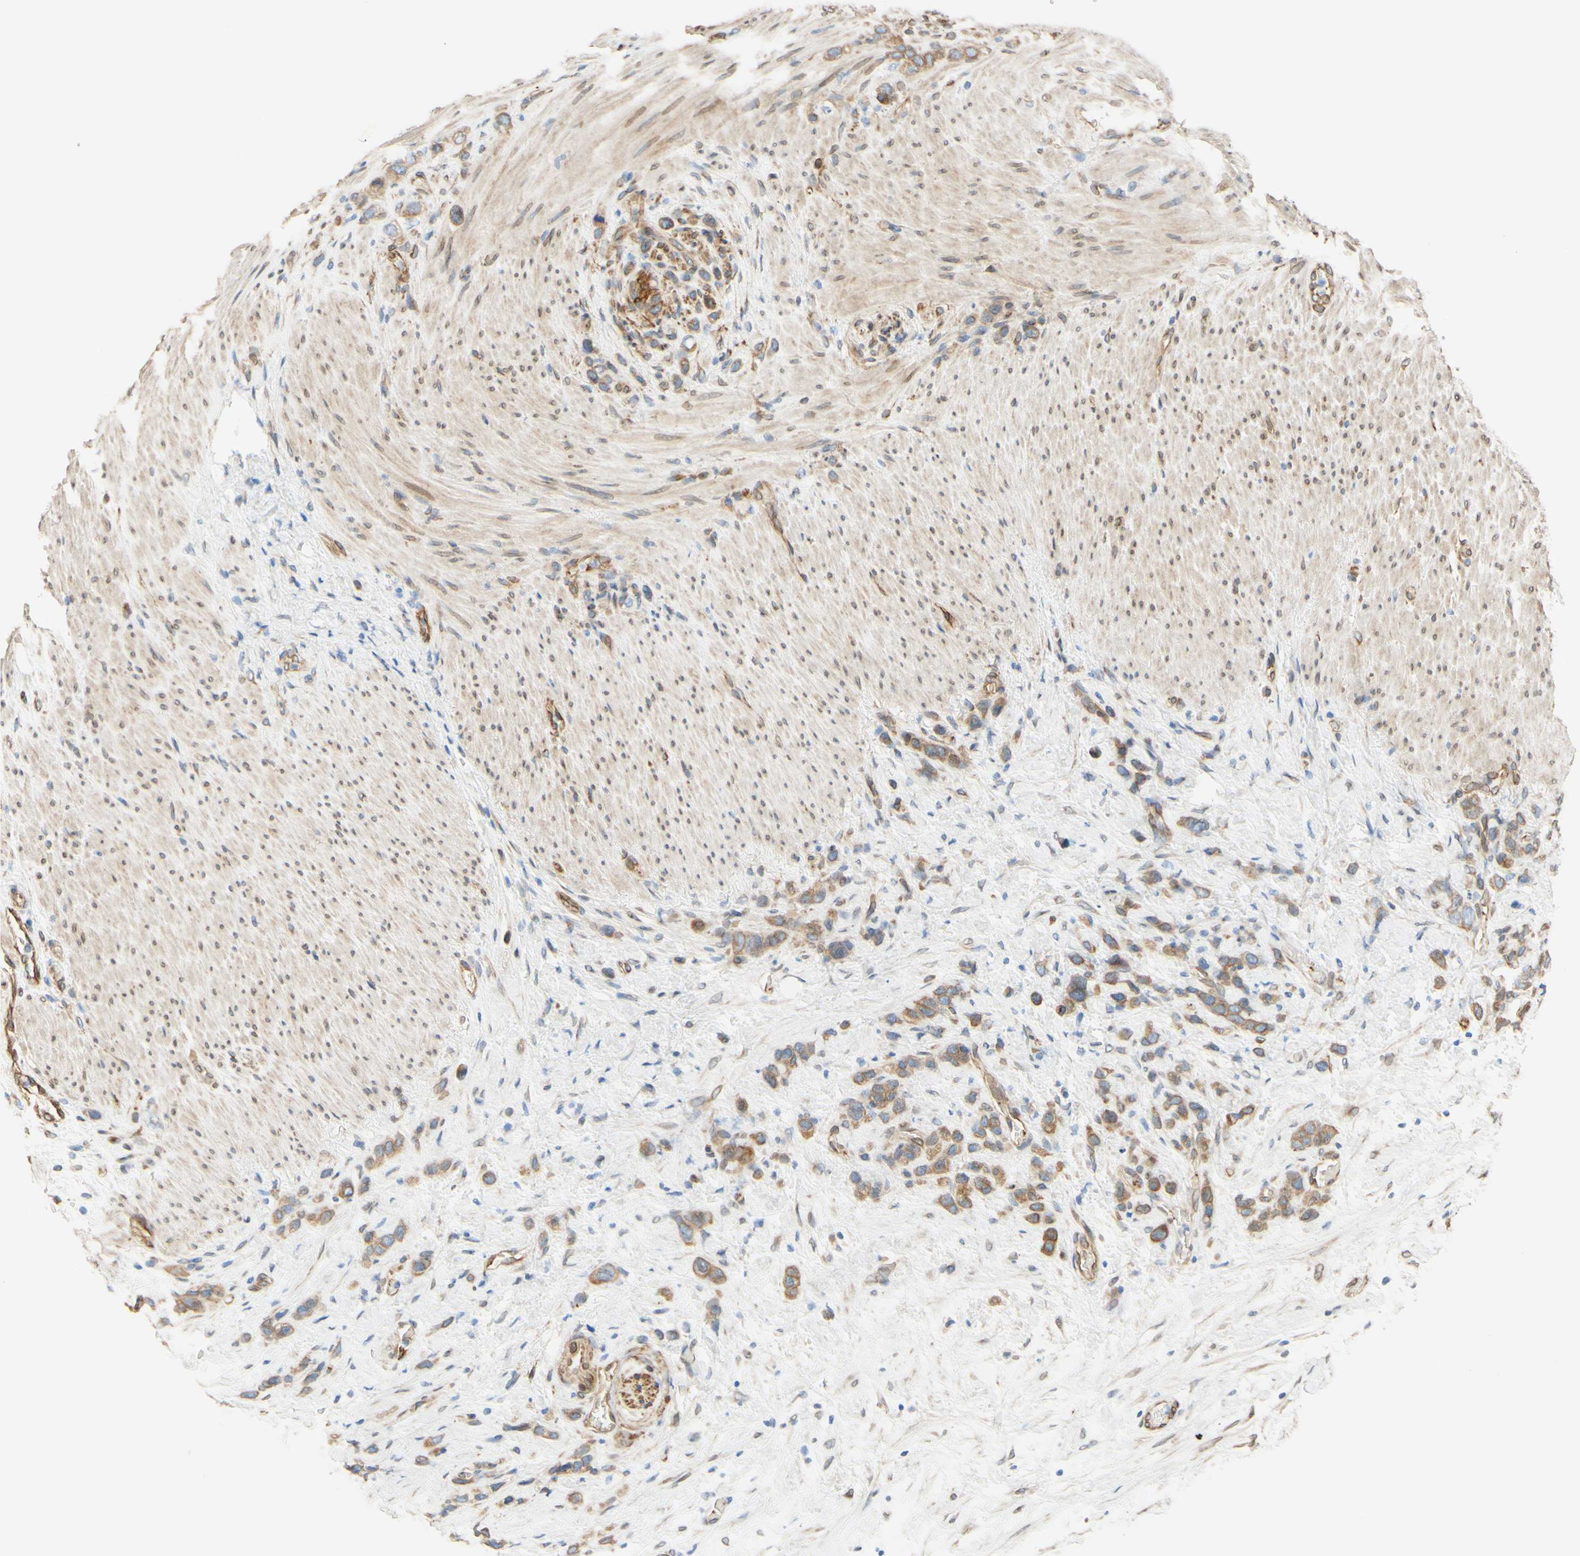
{"staining": {"intensity": "moderate", "quantity": "25%-75%", "location": "cytoplasmic/membranous"}, "tissue": "stomach cancer", "cell_type": "Tumor cells", "image_type": "cancer", "snomed": [{"axis": "morphology", "description": "Adenocarcinoma, NOS"}, {"axis": "morphology", "description": "Adenocarcinoma, High grade"}, {"axis": "topography", "description": "Stomach, upper"}, {"axis": "topography", "description": "Stomach, lower"}], "caption": "Brown immunohistochemical staining in human adenocarcinoma (stomach) exhibits moderate cytoplasmic/membranous expression in about 25%-75% of tumor cells.", "gene": "ENDOD1", "patient": {"sex": "female", "age": 65}}